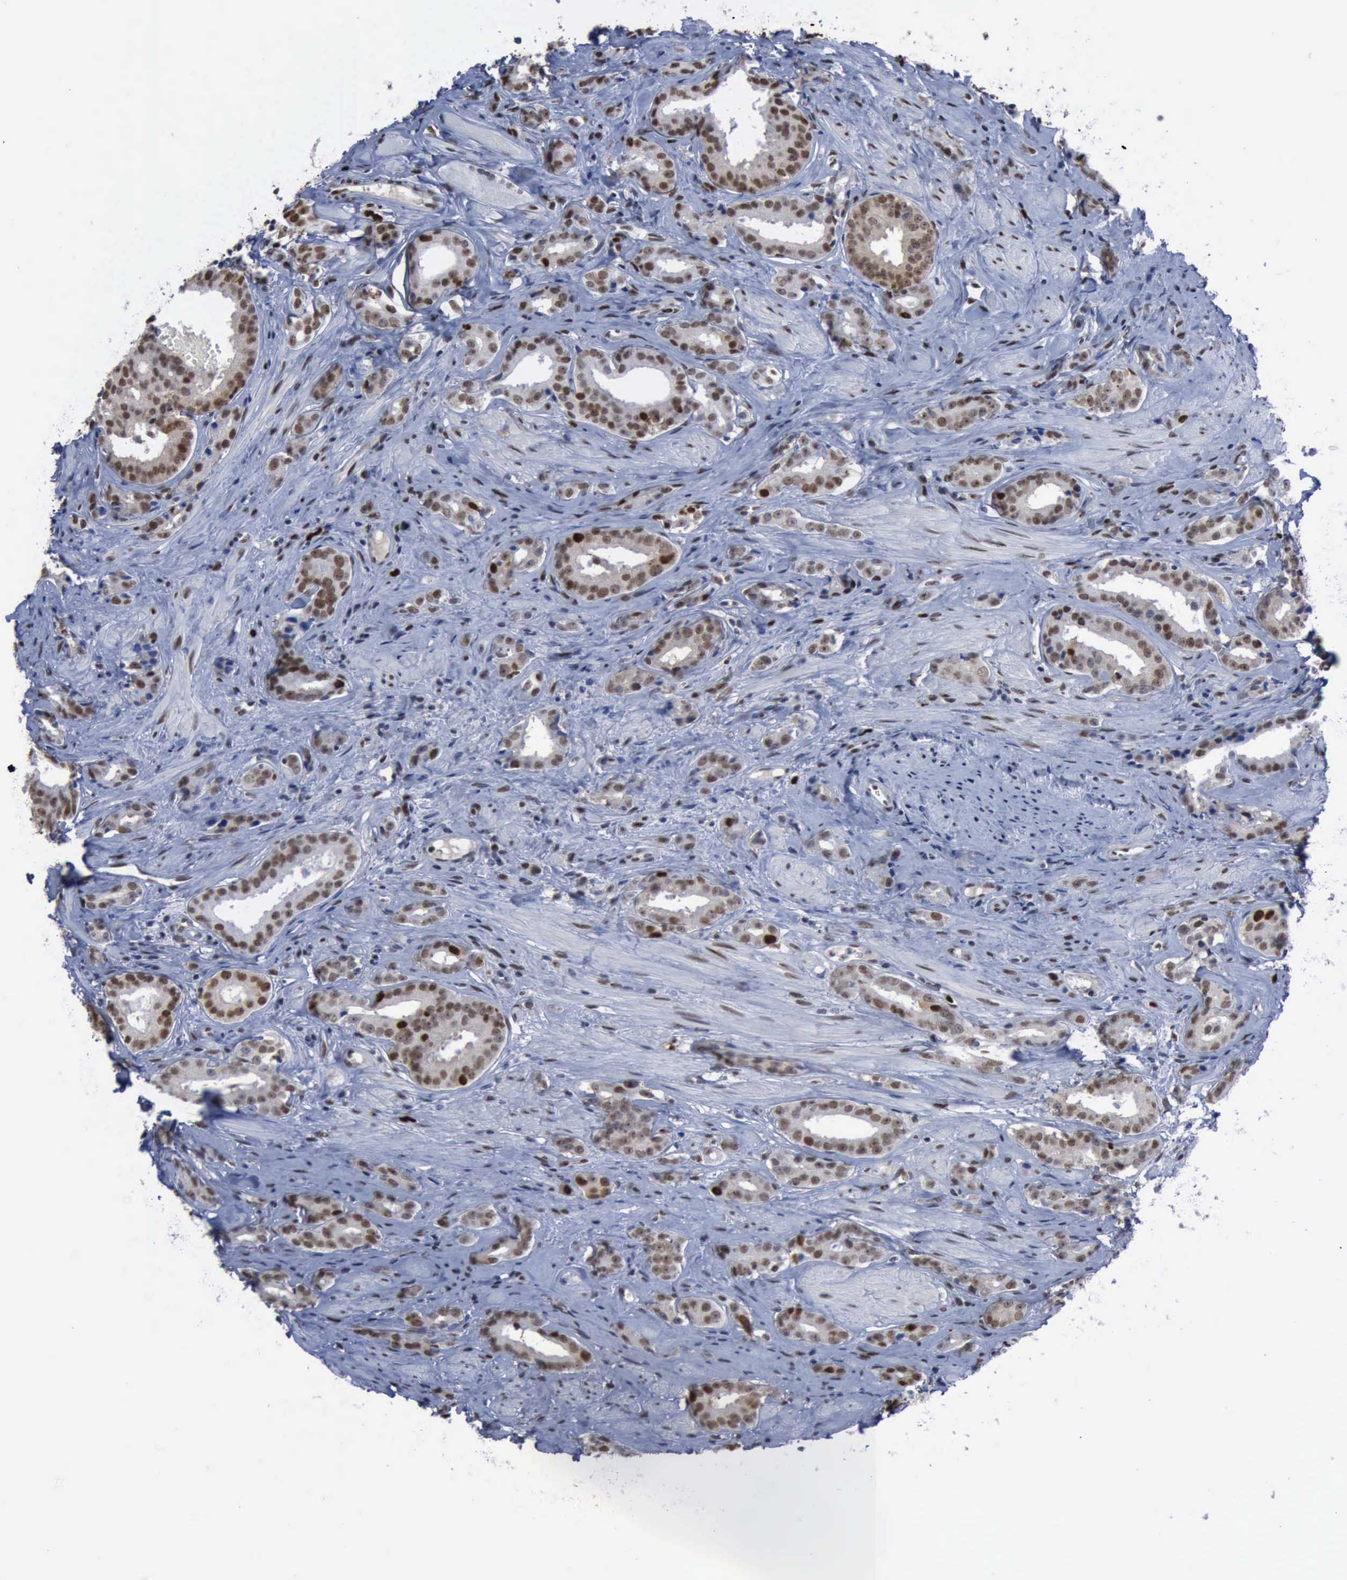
{"staining": {"intensity": "strong", "quantity": ">75%", "location": "nuclear"}, "tissue": "prostate cancer", "cell_type": "Tumor cells", "image_type": "cancer", "snomed": [{"axis": "morphology", "description": "Adenocarcinoma, Medium grade"}, {"axis": "topography", "description": "Prostate"}], "caption": "Tumor cells display strong nuclear expression in about >75% of cells in prostate cancer. The staining is performed using DAB (3,3'-diaminobenzidine) brown chromogen to label protein expression. The nuclei are counter-stained blue using hematoxylin.", "gene": "PCNA", "patient": {"sex": "male", "age": 53}}